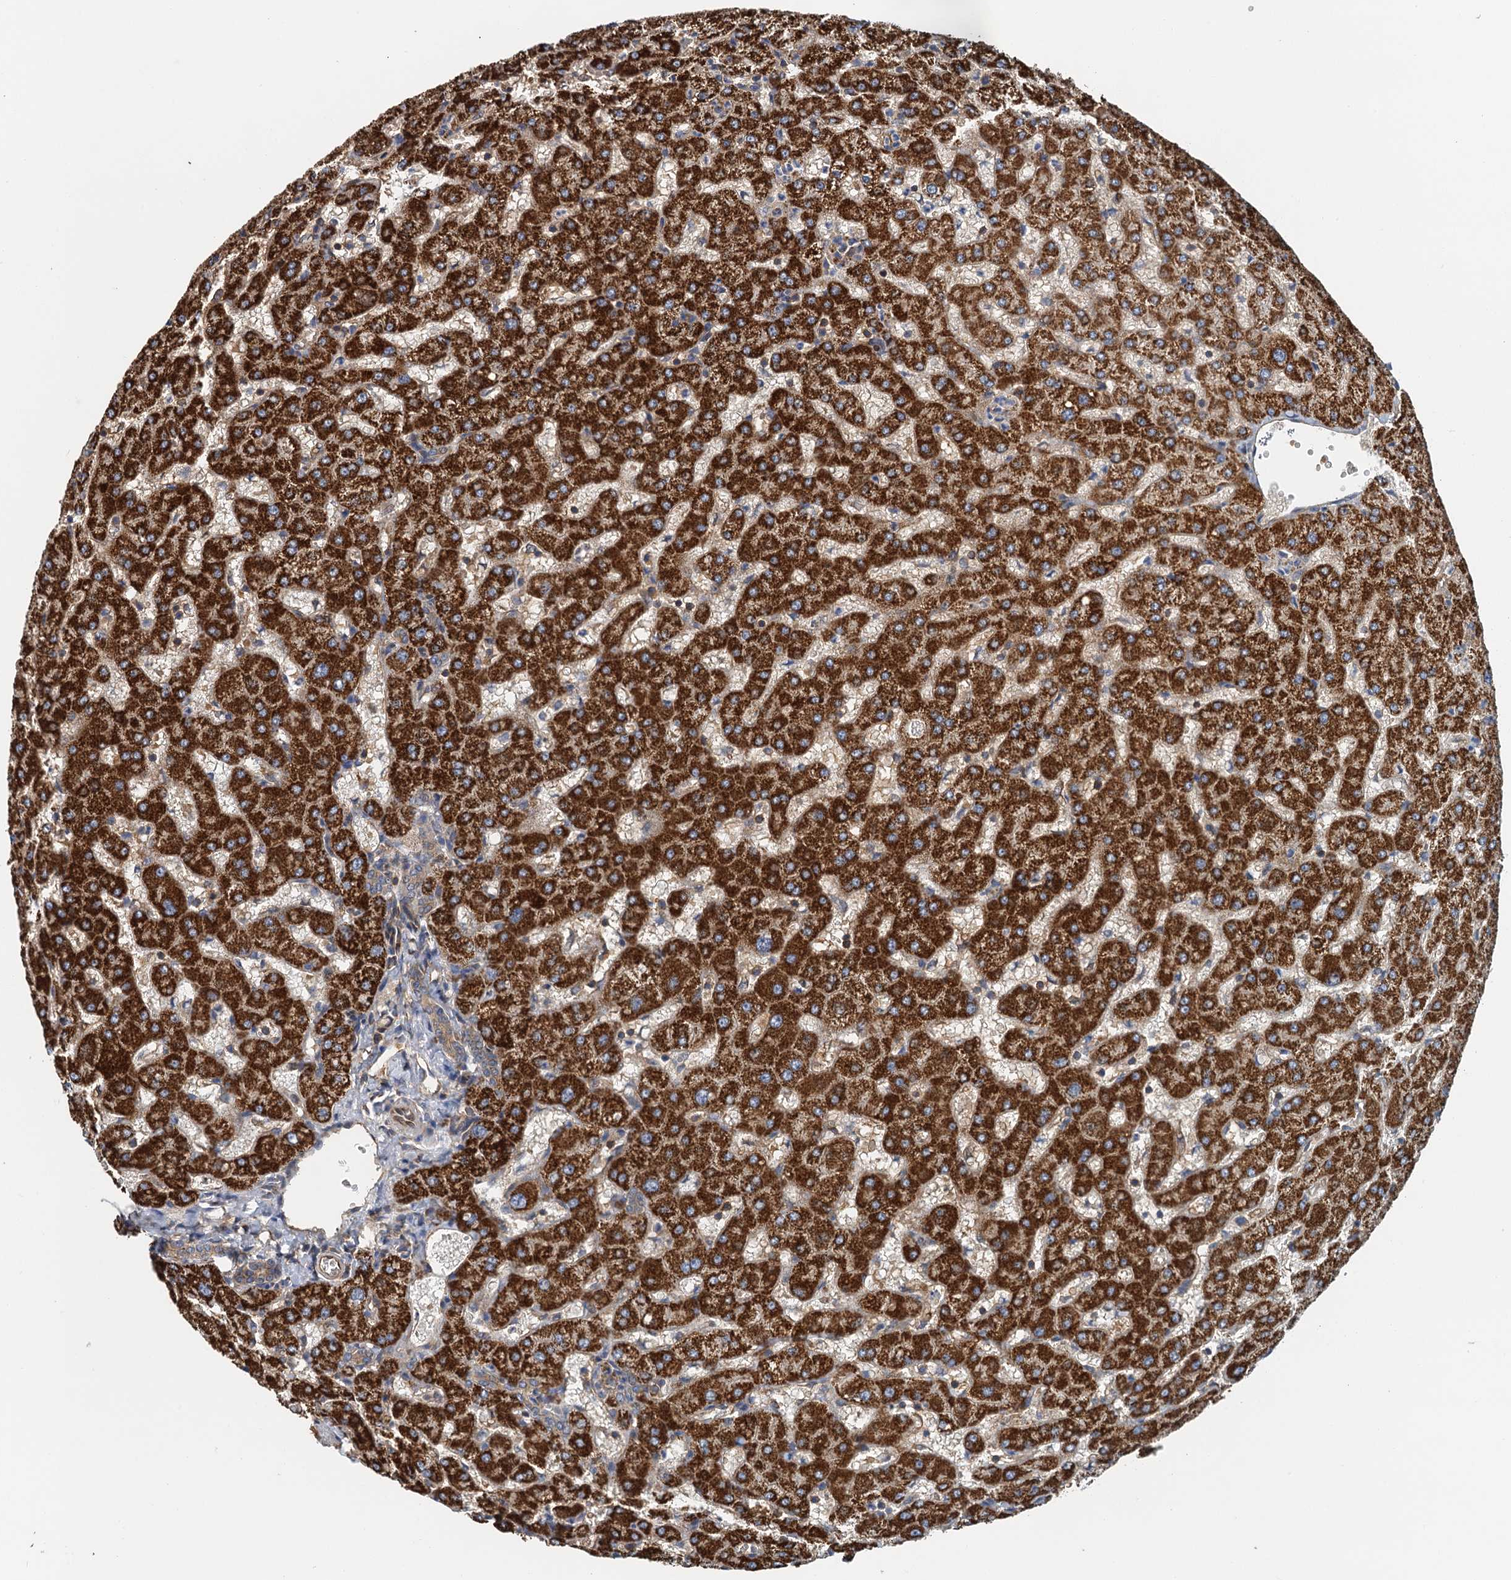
{"staining": {"intensity": "weak", "quantity": "25%-75%", "location": "cytoplasmic/membranous"}, "tissue": "liver", "cell_type": "Cholangiocytes", "image_type": "normal", "snomed": [{"axis": "morphology", "description": "Normal tissue, NOS"}, {"axis": "topography", "description": "Liver"}], "caption": "A brown stain labels weak cytoplasmic/membranous positivity of a protein in cholangiocytes of benign human liver.", "gene": "ROGDI", "patient": {"sex": "female", "age": 63}}